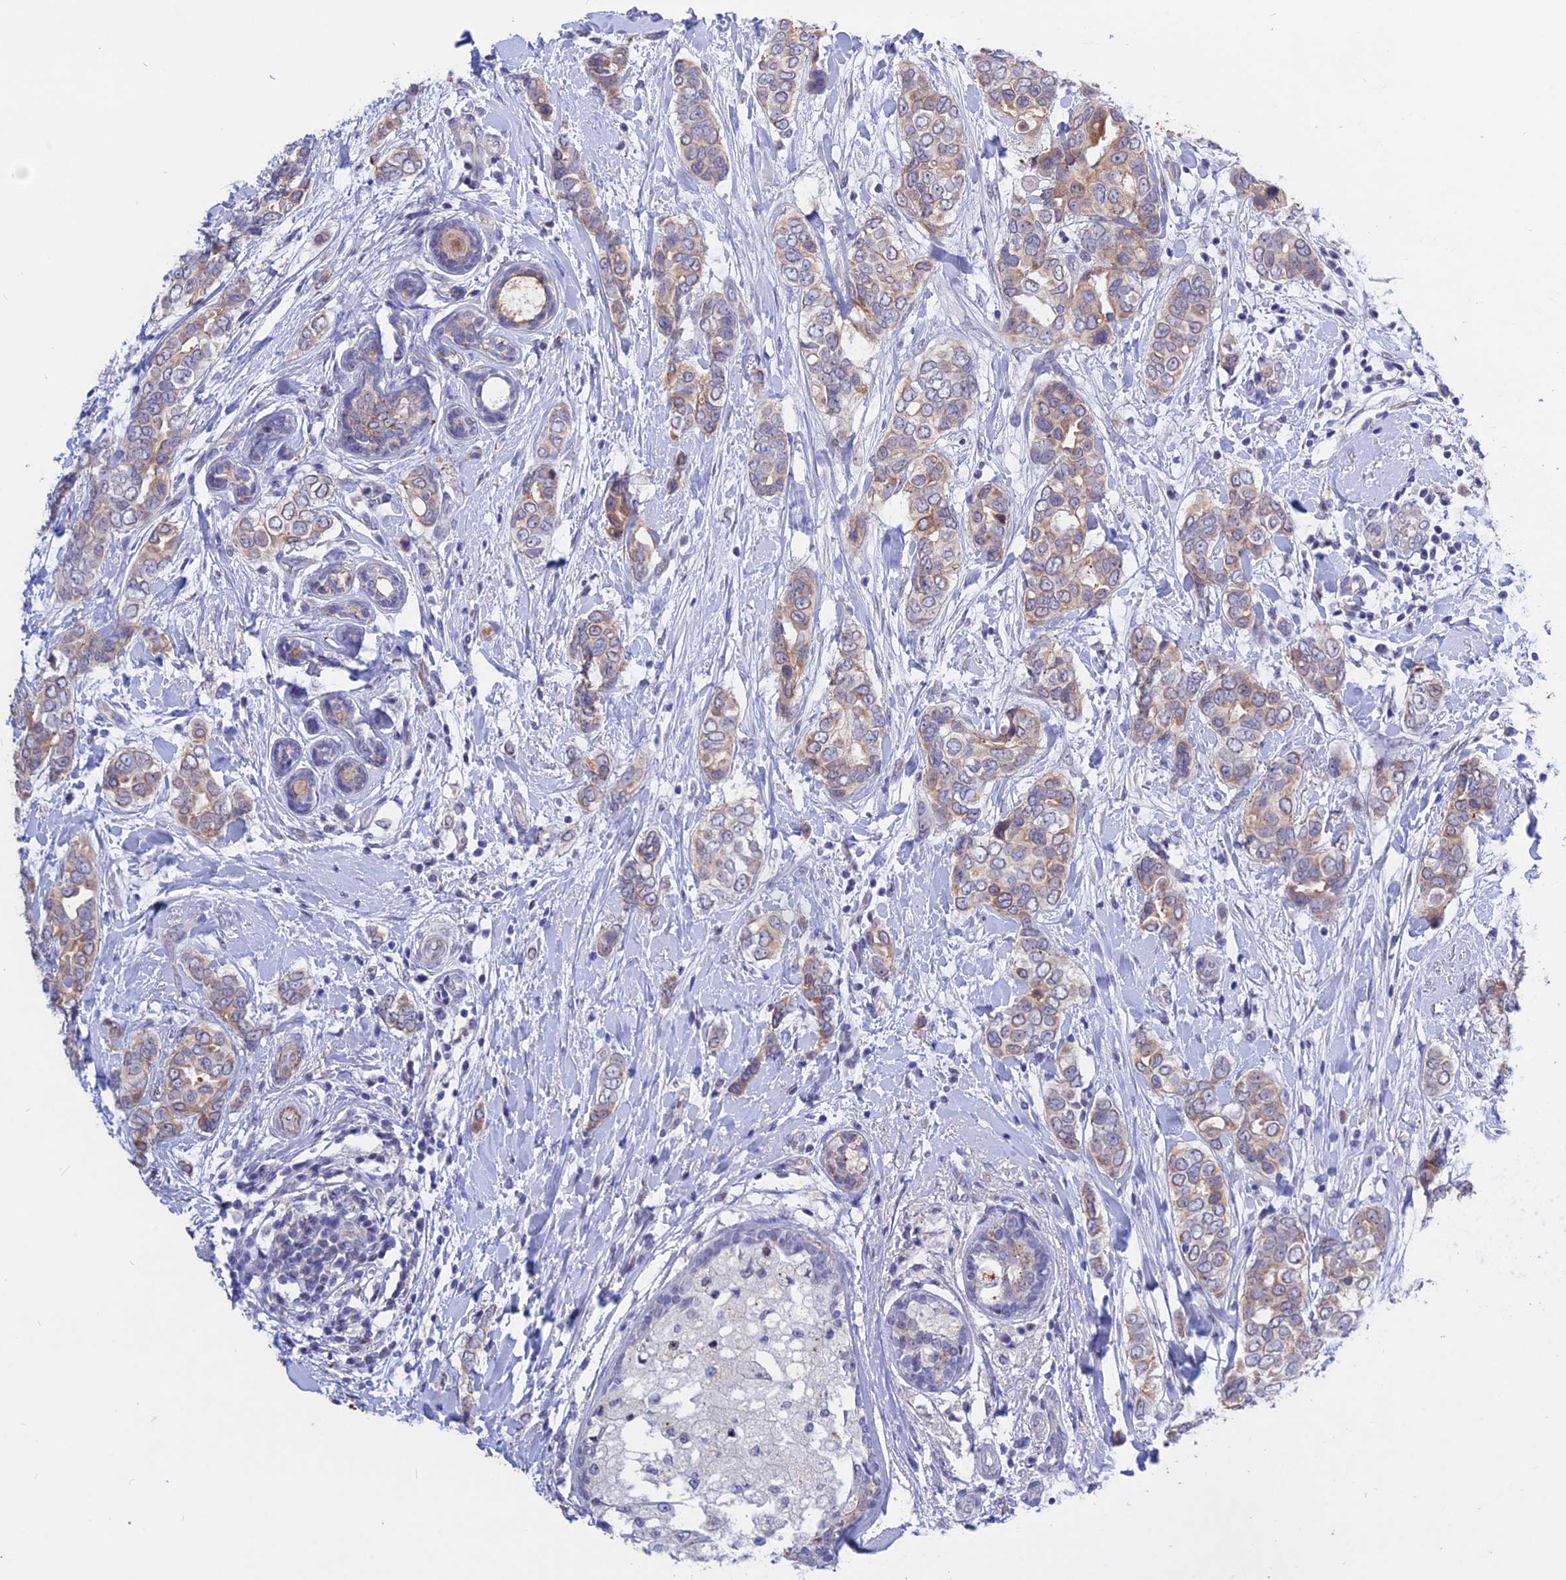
{"staining": {"intensity": "moderate", "quantity": "25%-75%", "location": "cytoplasmic/membranous"}, "tissue": "breast cancer", "cell_type": "Tumor cells", "image_type": "cancer", "snomed": [{"axis": "morphology", "description": "Lobular carcinoma"}, {"axis": "topography", "description": "Breast"}], "caption": "Lobular carcinoma (breast) was stained to show a protein in brown. There is medium levels of moderate cytoplasmic/membranous expression in about 25%-75% of tumor cells.", "gene": "GK5", "patient": {"sex": "female", "age": 51}}